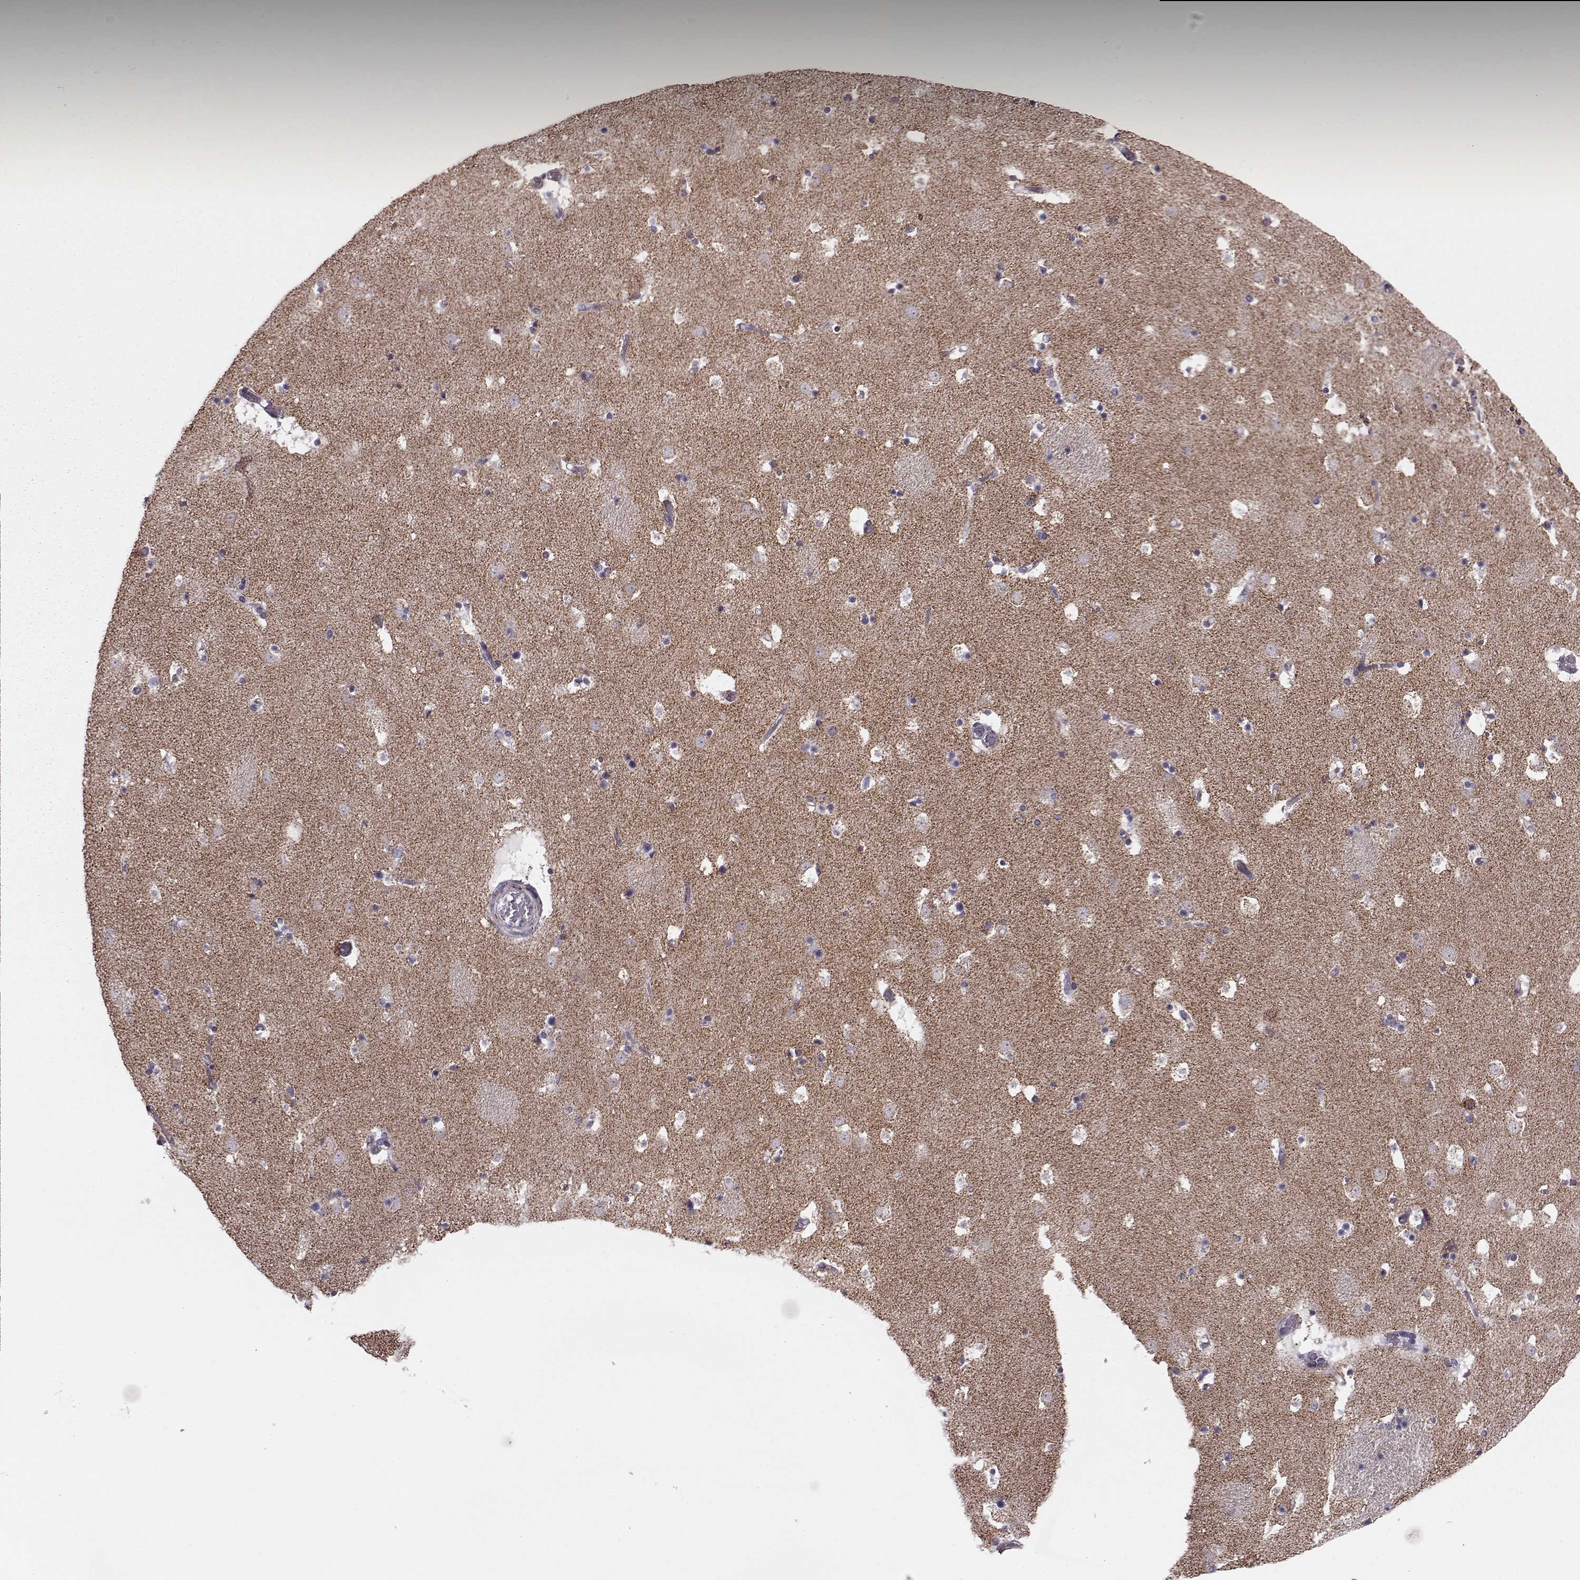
{"staining": {"intensity": "moderate", "quantity": "<25%", "location": "cytoplasmic/membranous"}, "tissue": "caudate", "cell_type": "Glial cells", "image_type": "normal", "snomed": [{"axis": "morphology", "description": "Normal tissue, NOS"}, {"axis": "topography", "description": "Lateral ventricle wall"}], "caption": "Protein expression analysis of unremarkable caudate displays moderate cytoplasmic/membranous expression in approximately <25% of glial cells. The protein is shown in brown color, while the nuclei are stained blue.", "gene": "ATP5MF", "patient": {"sex": "female", "age": 42}}